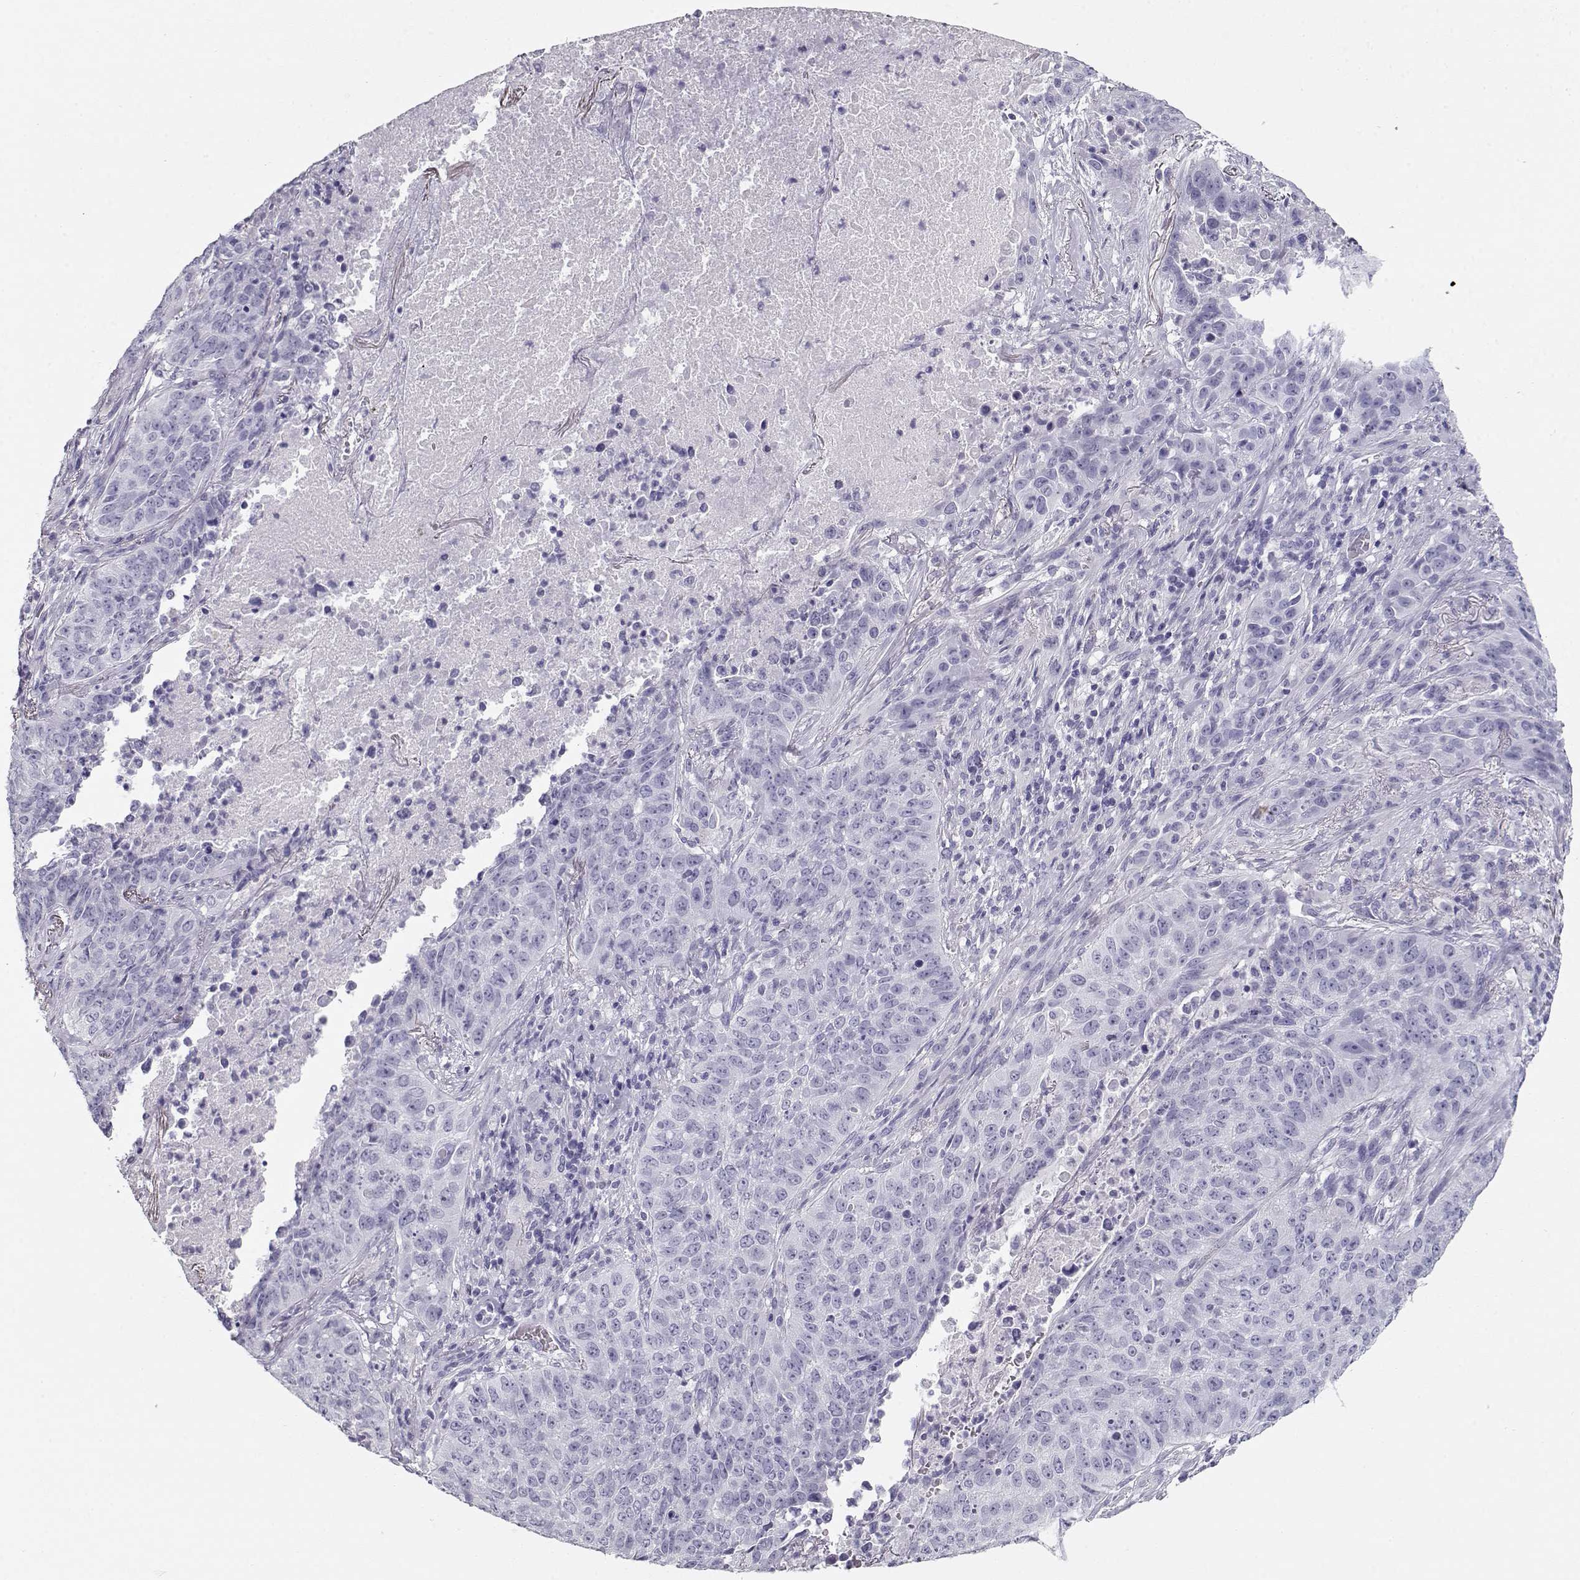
{"staining": {"intensity": "negative", "quantity": "none", "location": "none"}, "tissue": "lung cancer", "cell_type": "Tumor cells", "image_type": "cancer", "snomed": [{"axis": "morphology", "description": "Normal tissue, NOS"}, {"axis": "morphology", "description": "Squamous cell carcinoma, NOS"}, {"axis": "topography", "description": "Bronchus"}, {"axis": "topography", "description": "Lung"}], "caption": "IHC of human lung cancer displays no staining in tumor cells. The staining was performed using DAB (3,3'-diaminobenzidine) to visualize the protein expression in brown, while the nuclei were stained in blue with hematoxylin (Magnification: 20x).", "gene": "MAGEC1", "patient": {"sex": "male", "age": 64}}